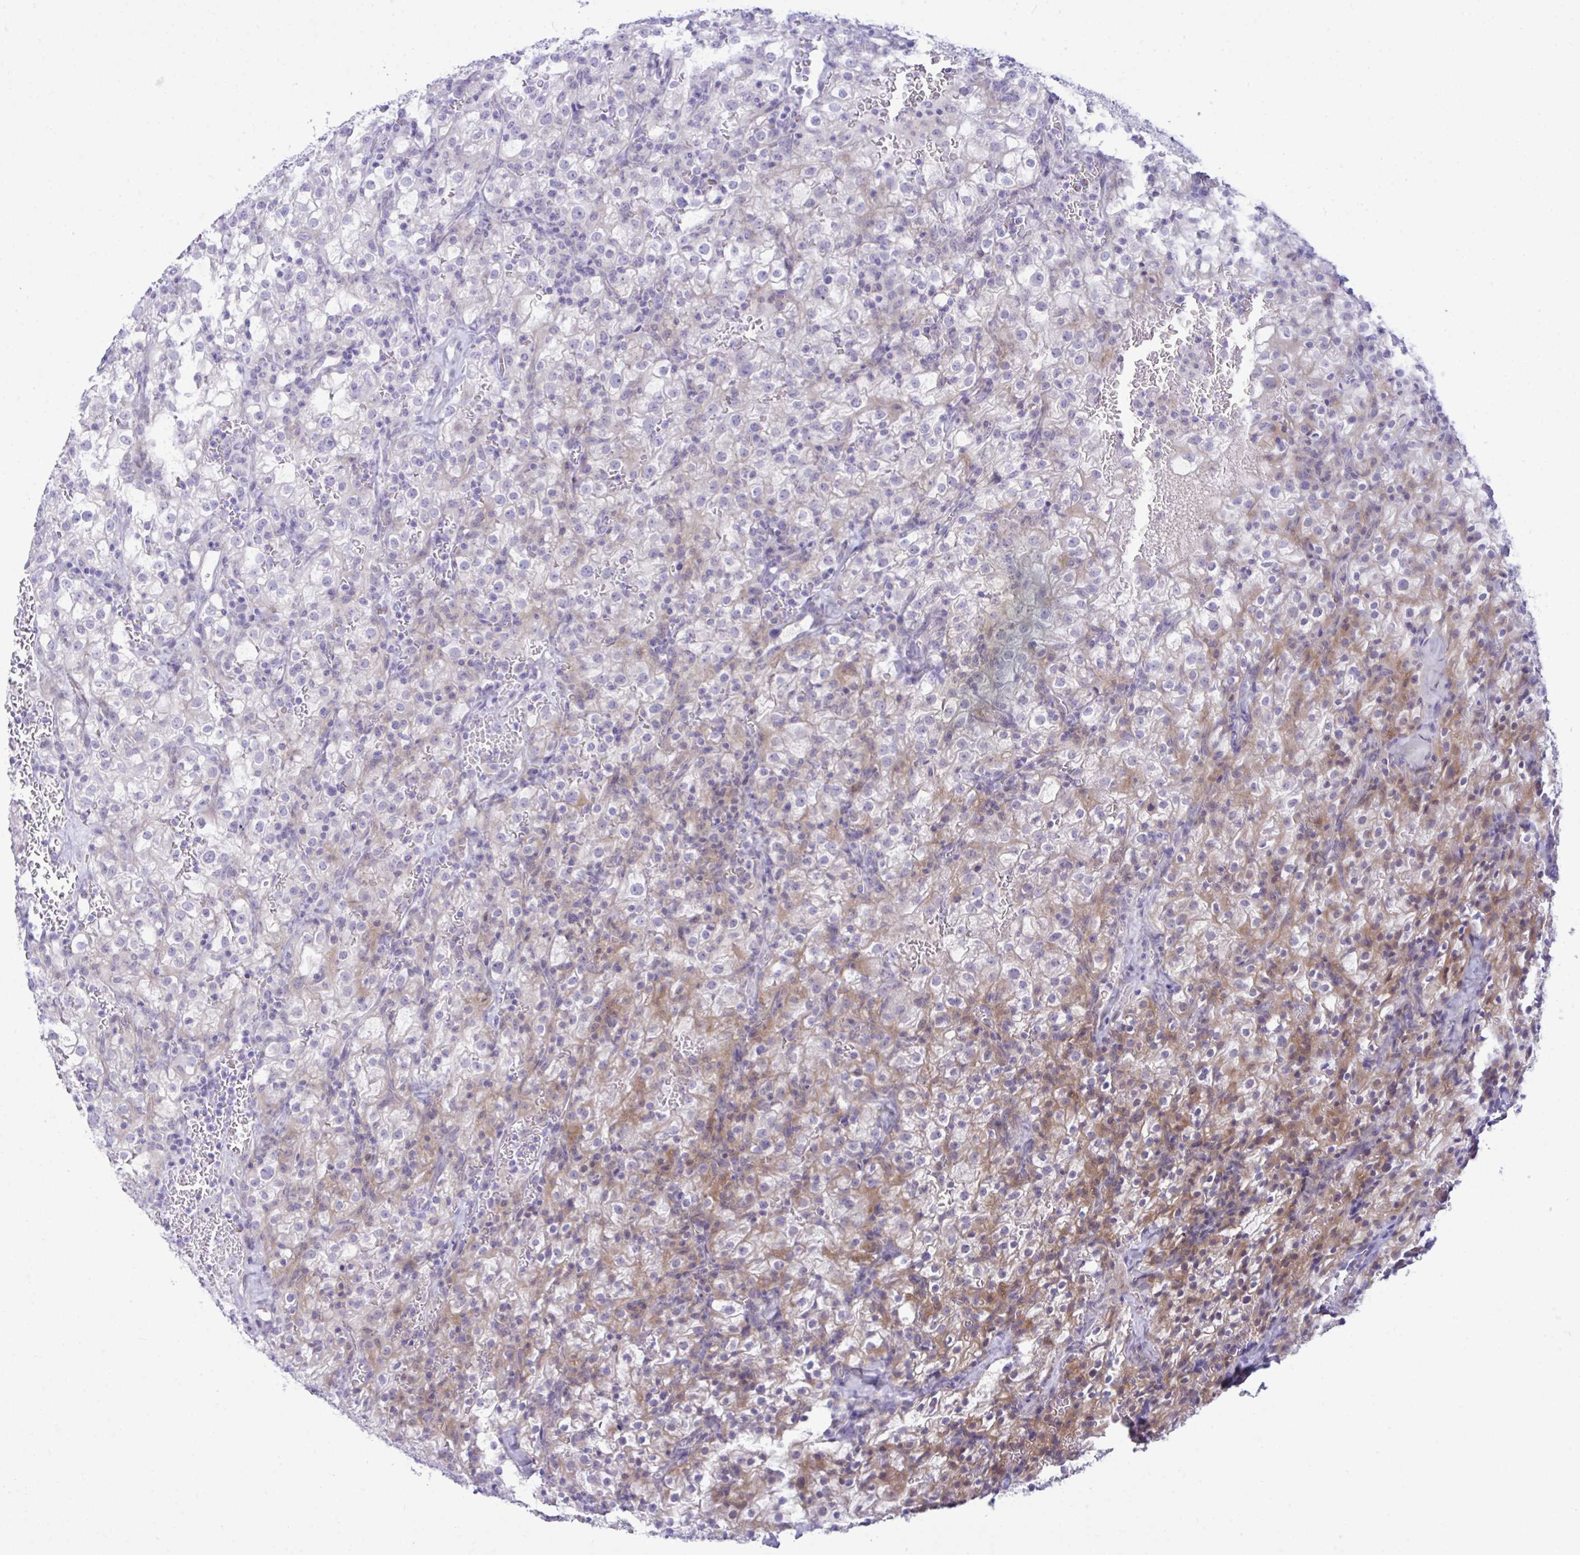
{"staining": {"intensity": "moderate", "quantity": "<25%", "location": "cytoplasmic/membranous"}, "tissue": "renal cancer", "cell_type": "Tumor cells", "image_type": "cancer", "snomed": [{"axis": "morphology", "description": "Adenocarcinoma, NOS"}, {"axis": "topography", "description": "Kidney"}], "caption": "Immunohistochemical staining of renal cancer demonstrates moderate cytoplasmic/membranous protein positivity in about <25% of tumor cells. Nuclei are stained in blue.", "gene": "MED9", "patient": {"sex": "female", "age": 74}}